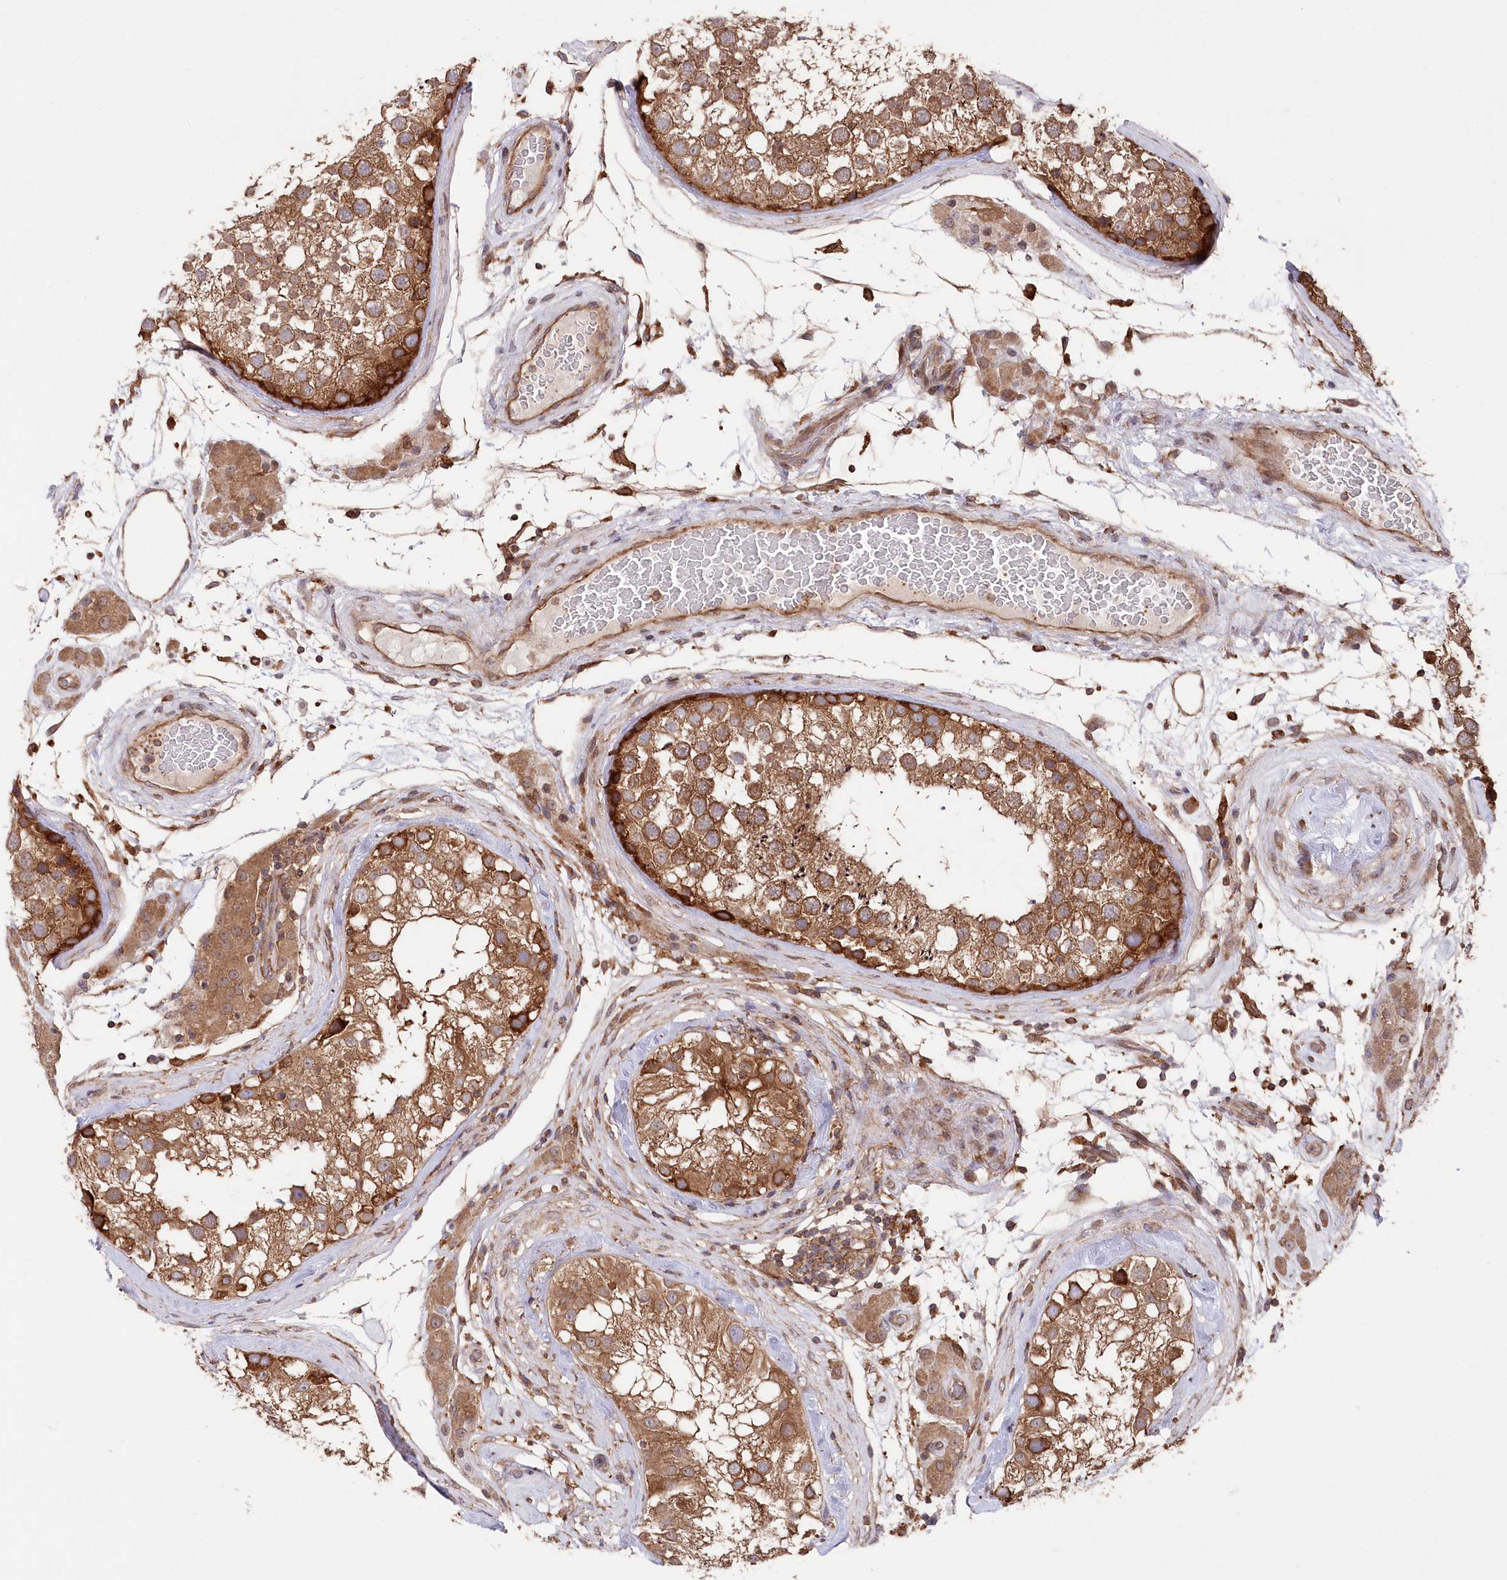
{"staining": {"intensity": "moderate", "quantity": ">75%", "location": "cytoplasmic/membranous"}, "tissue": "testis", "cell_type": "Cells in seminiferous ducts", "image_type": "normal", "snomed": [{"axis": "morphology", "description": "Normal tissue, NOS"}, {"axis": "topography", "description": "Testis"}], "caption": "Testis stained for a protein (brown) shows moderate cytoplasmic/membranous positive positivity in about >75% of cells in seminiferous ducts.", "gene": "PPP1R21", "patient": {"sex": "male", "age": 46}}